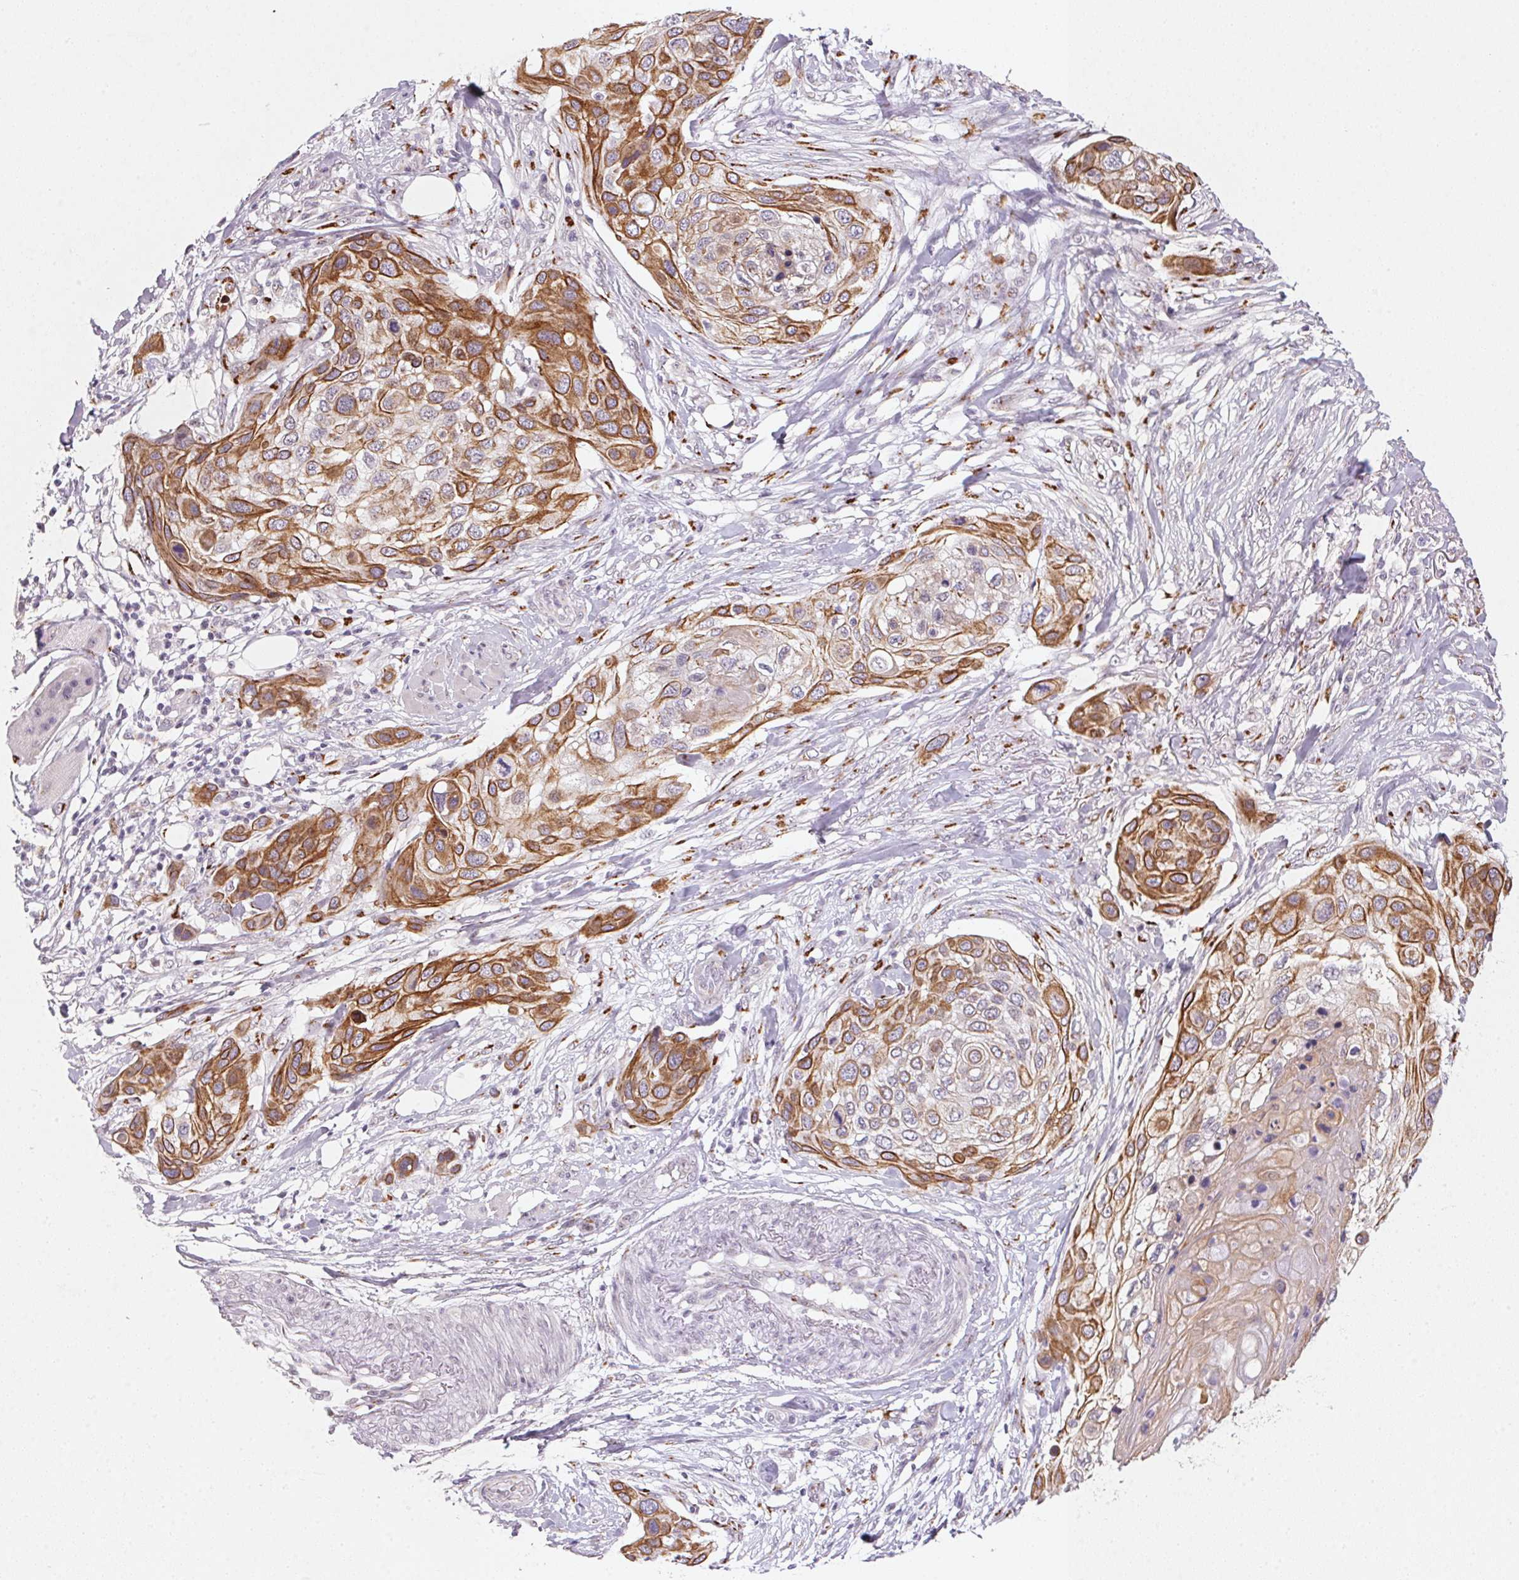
{"staining": {"intensity": "moderate", "quantity": ">75%", "location": "cytoplasmic/membranous"}, "tissue": "skin cancer", "cell_type": "Tumor cells", "image_type": "cancer", "snomed": [{"axis": "morphology", "description": "Squamous cell carcinoma, NOS"}, {"axis": "topography", "description": "Skin"}], "caption": "About >75% of tumor cells in squamous cell carcinoma (skin) demonstrate moderate cytoplasmic/membranous protein staining as visualized by brown immunohistochemical staining.", "gene": "RAB22A", "patient": {"sex": "female", "age": 87}}